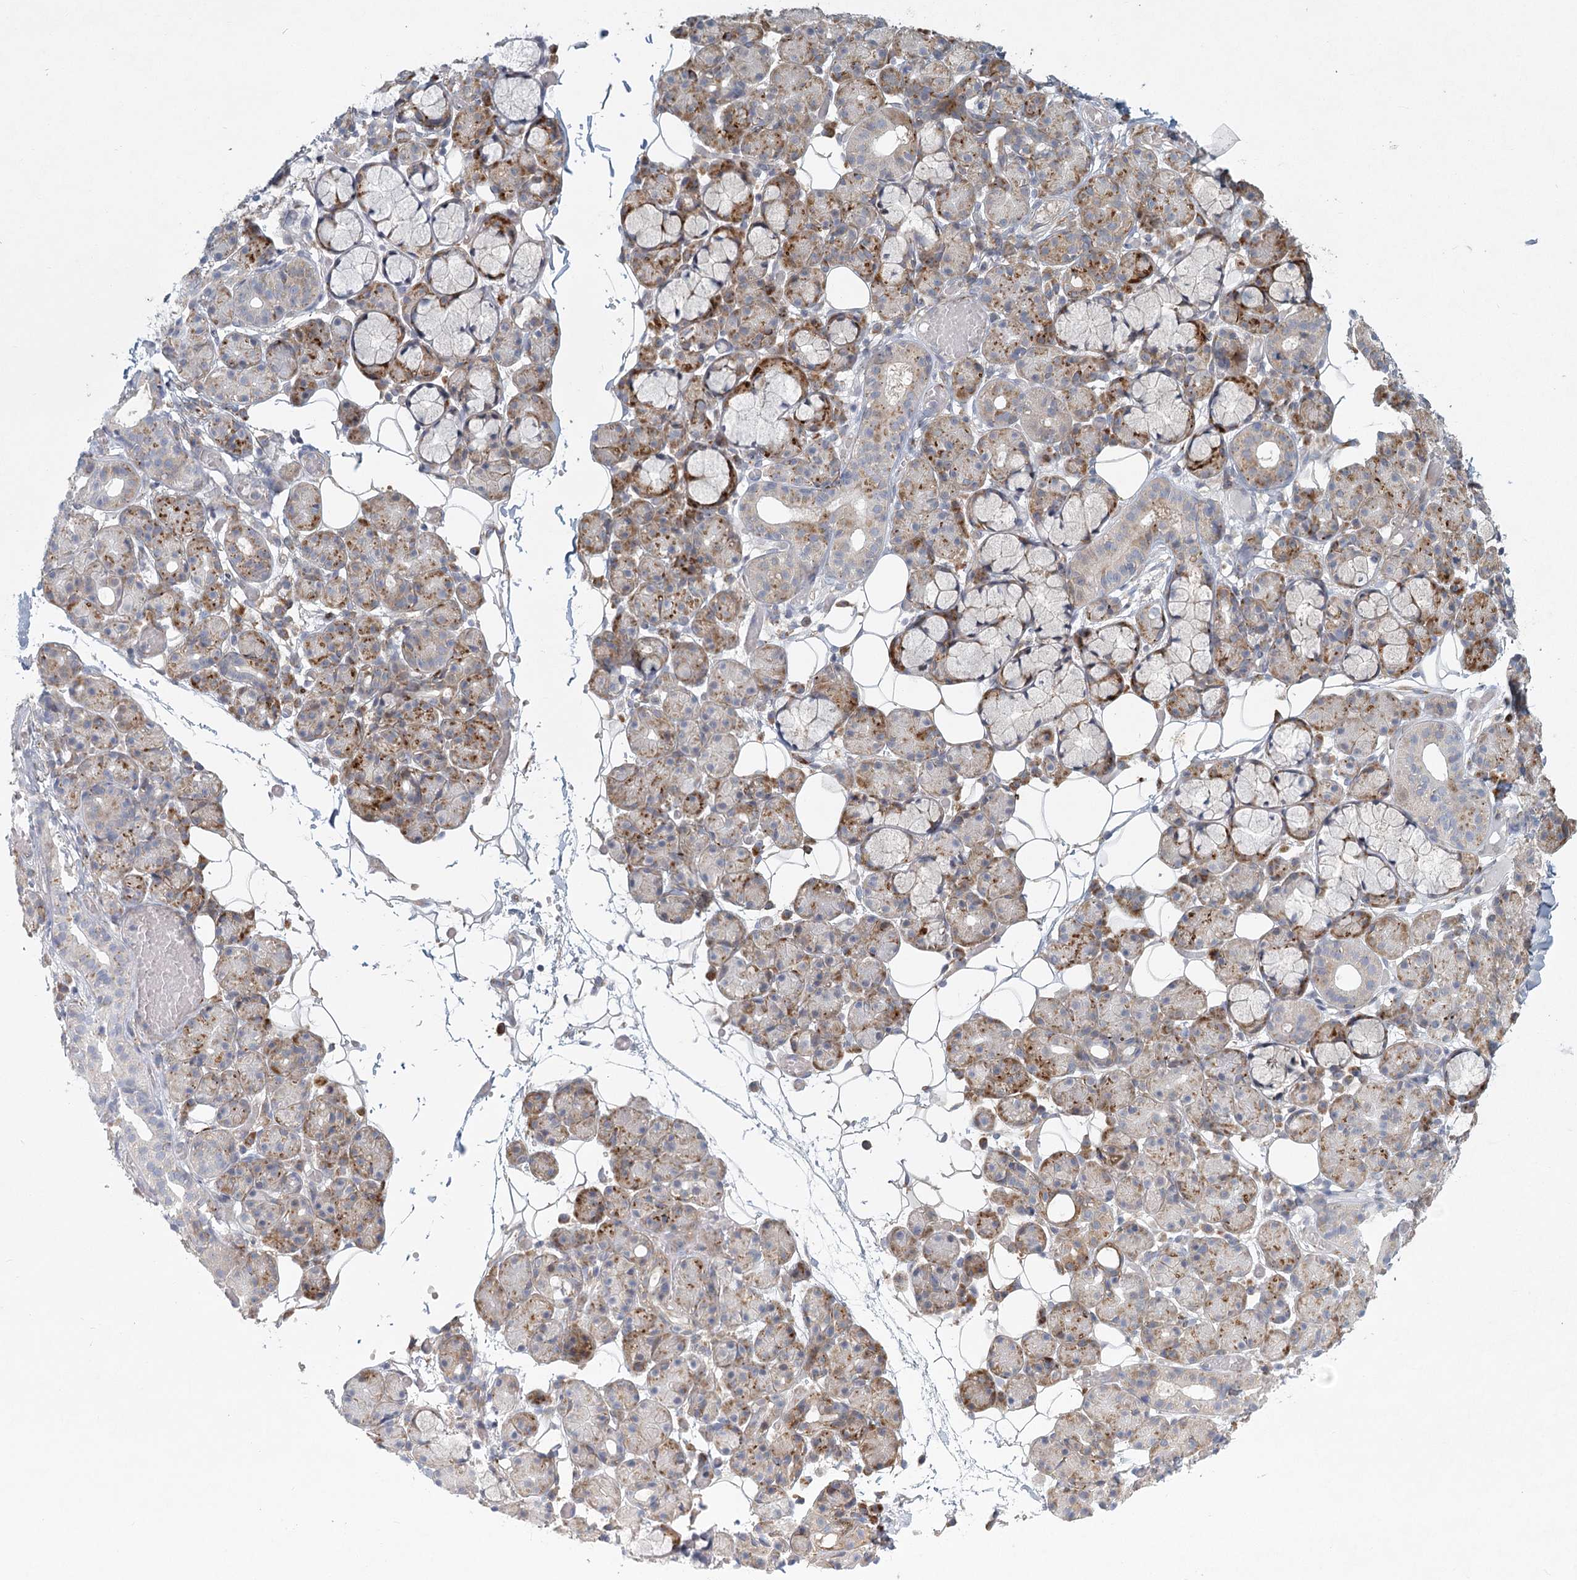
{"staining": {"intensity": "moderate", "quantity": "25%-75%", "location": "cytoplasmic/membranous"}, "tissue": "salivary gland", "cell_type": "Glandular cells", "image_type": "normal", "snomed": [{"axis": "morphology", "description": "Normal tissue, NOS"}, {"axis": "topography", "description": "Salivary gland"}], "caption": "Immunohistochemistry (DAB (3,3'-diaminobenzidine)) staining of benign salivary gland displays moderate cytoplasmic/membranous protein positivity in about 25%-75% of glandular cells.", "gene": "FAM110C", "patient": {"sex": "male", "age": 63}}